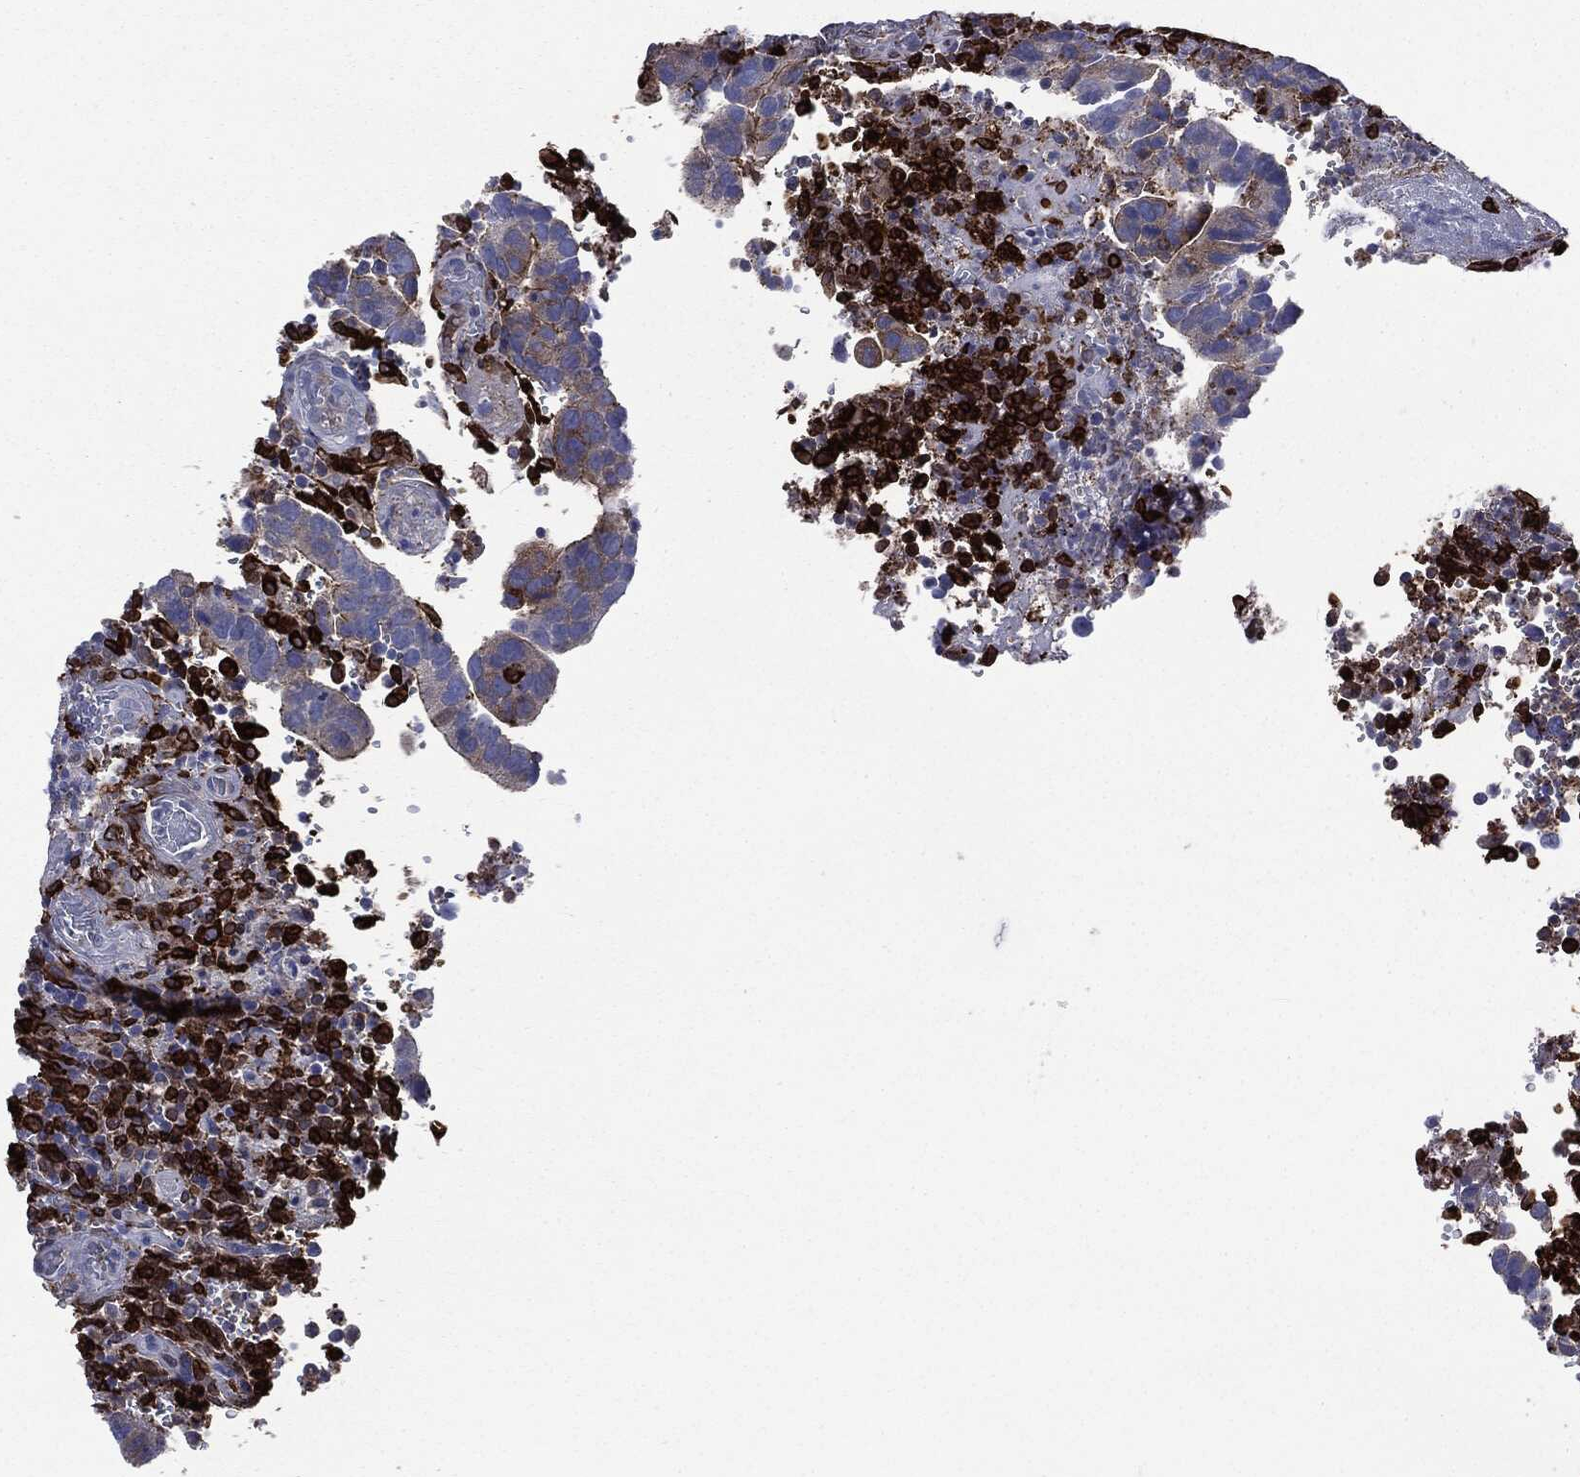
{"staining": {"intensity": "strong", "quantity": "25%-75%", "location": "cytoplasmic/membranous"}, "tissue": "colorectal cancer", "cell_type": "Tumor cells", "image_type": "cancer", "snomed": [{"axis": "morphology", "description": "Adenocarcinoma, NOS"}, {"axis": "topography", "description": "Colon"}], "caption": "Immunohistochemistry (DAB) staining of adenocarcinoma (colorectal) demonstrates strong cytoplasmic/membranous protein expression in about 25%-75% of tumor cells. Using DAB (3,3'-diaminobenzidine) (brown) and hematoxylin (blue) stains, captured at high magnification using brightfield microscopy.", "gene": "PTGS2", "patient": {"sex": "female", "age": 56}}